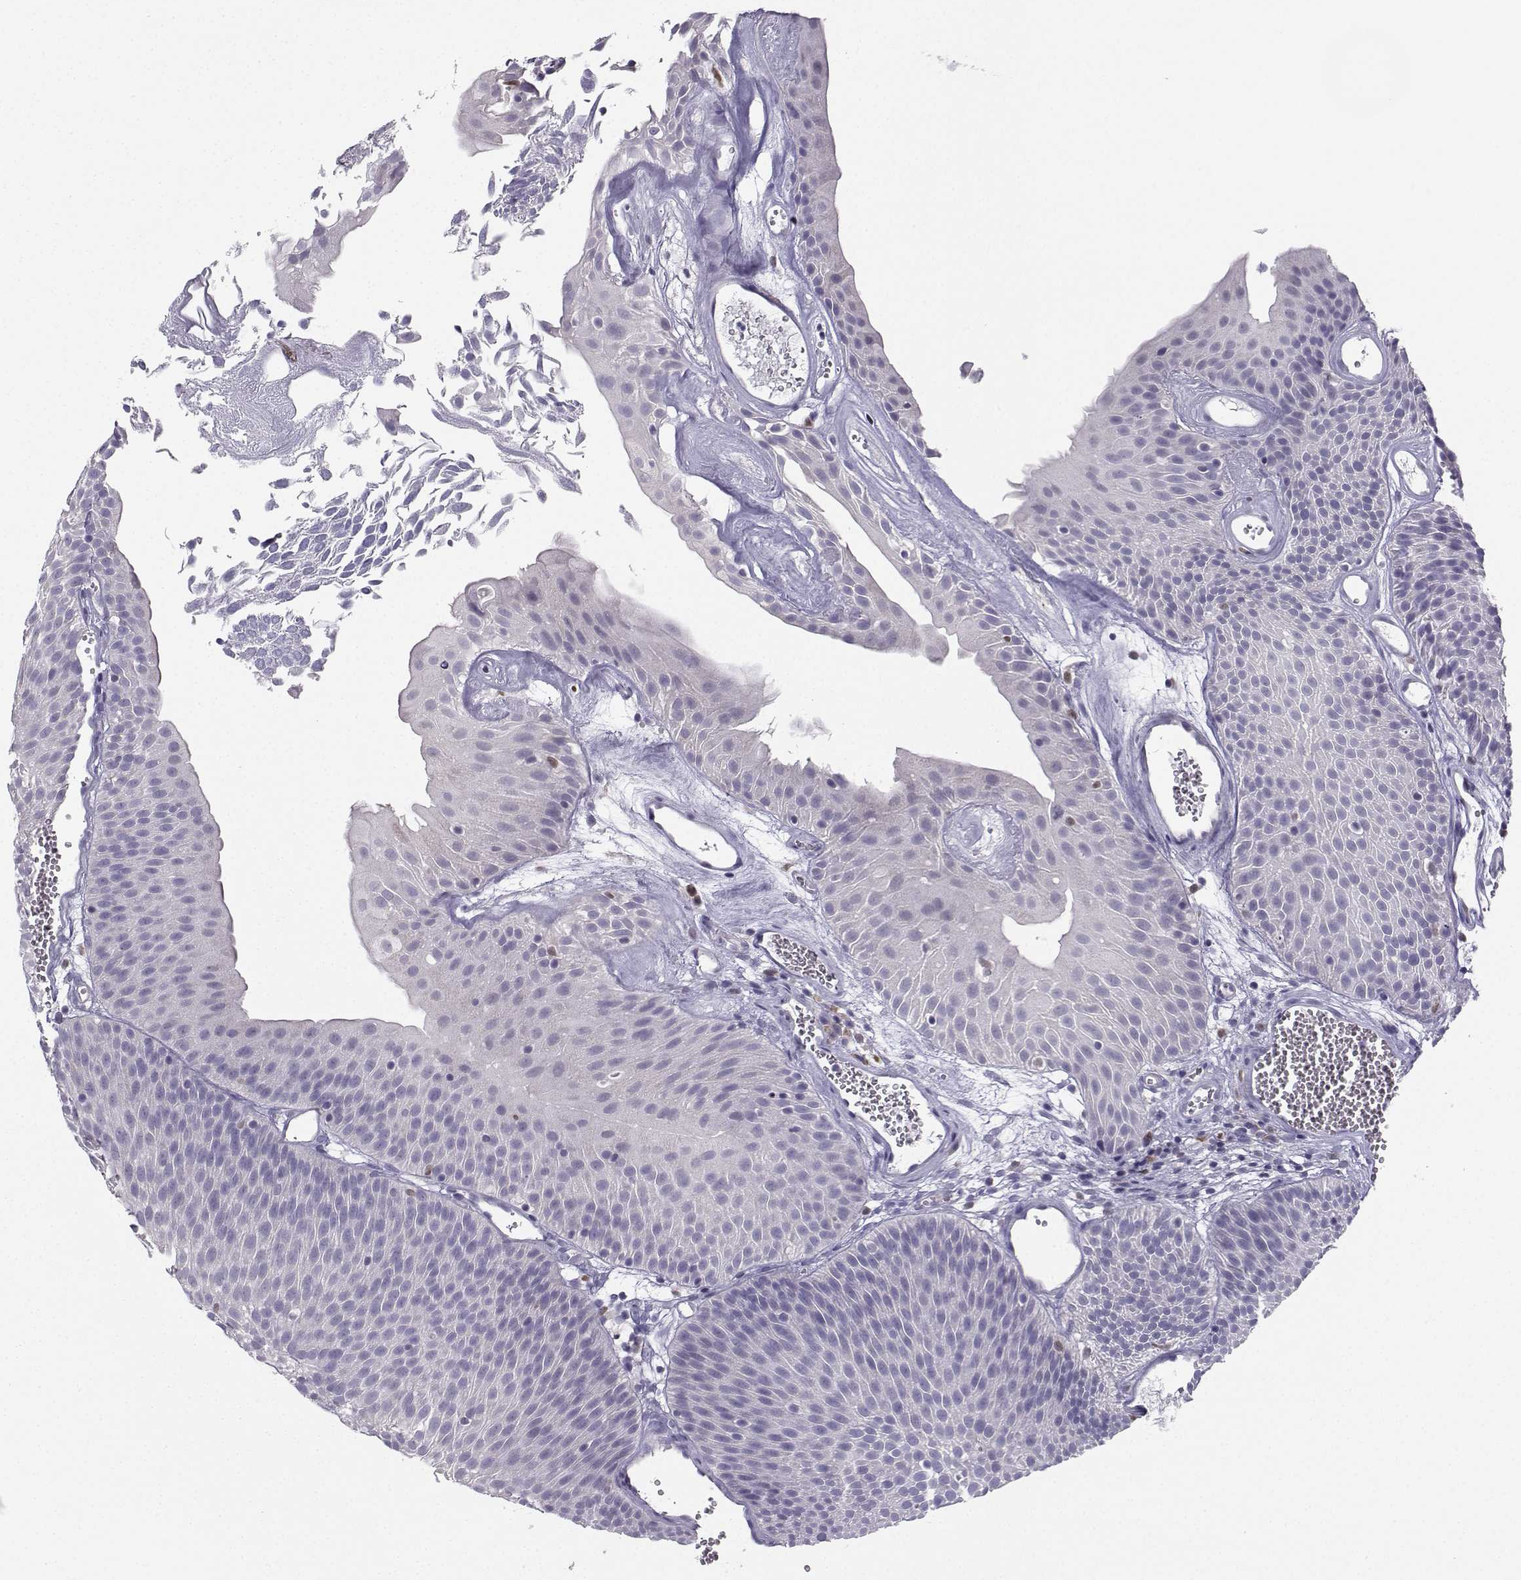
{"staining": {"intensity": "negative", "quantity": "none", "location": "none"}, "tissue": "urothelial cancer", "cell_type": "Tumor cells", "image_type": "cancer", "snomed": [{"axis": "morphology", "description": "Urothelial carcinoma, Low grade"}, {"axis": "topography", "description": "Urinary bladder"}], "caption": "Immunohistochemical staining of urothelial cancer shows no significant expression in tumor cells.", "gene": "DCLK3", "patient": {"sex": "male", "age": 52}}